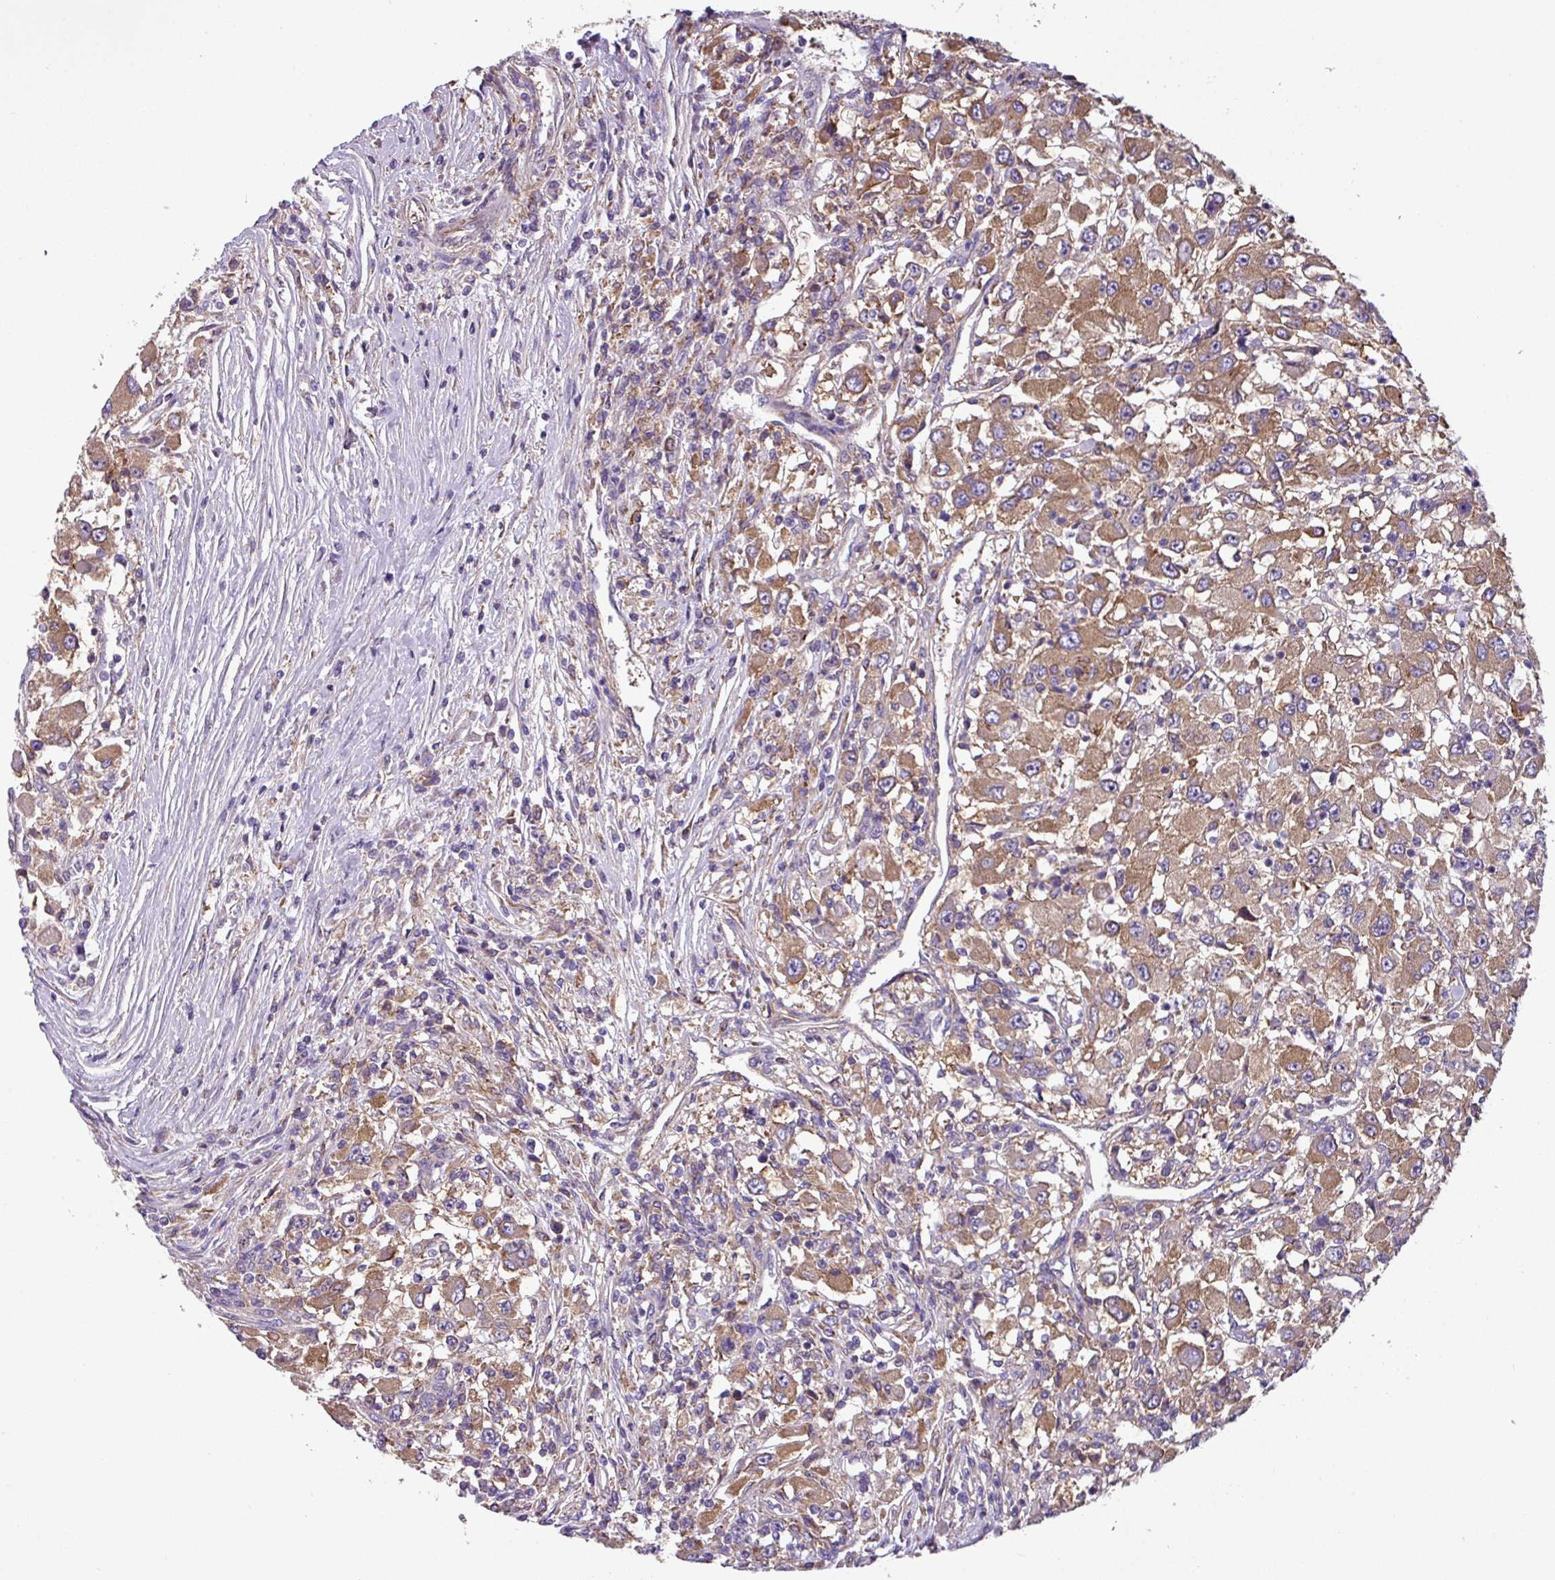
{"staining": {"intensity": "moderate", "quantity": ">75%", "location": "cytoplasmic/membranous"}, "tissue": "renal cancer", "cell_type": "Tumor cells", "image_type": "cancer", "snomed": [{"axis": "morphology", "description": "Adenocarcinoma, NOS"}, {"axis": "topography", "description": "Kidney"}], "caption": "Protein staining of adenocarcinoma (renal) tissue exhibits moderate cytoplasmic/membranous expression in about >75% of tumor cells.", "gene": "SLC23A2", "patient": {"sex": "female", "age": 67}}